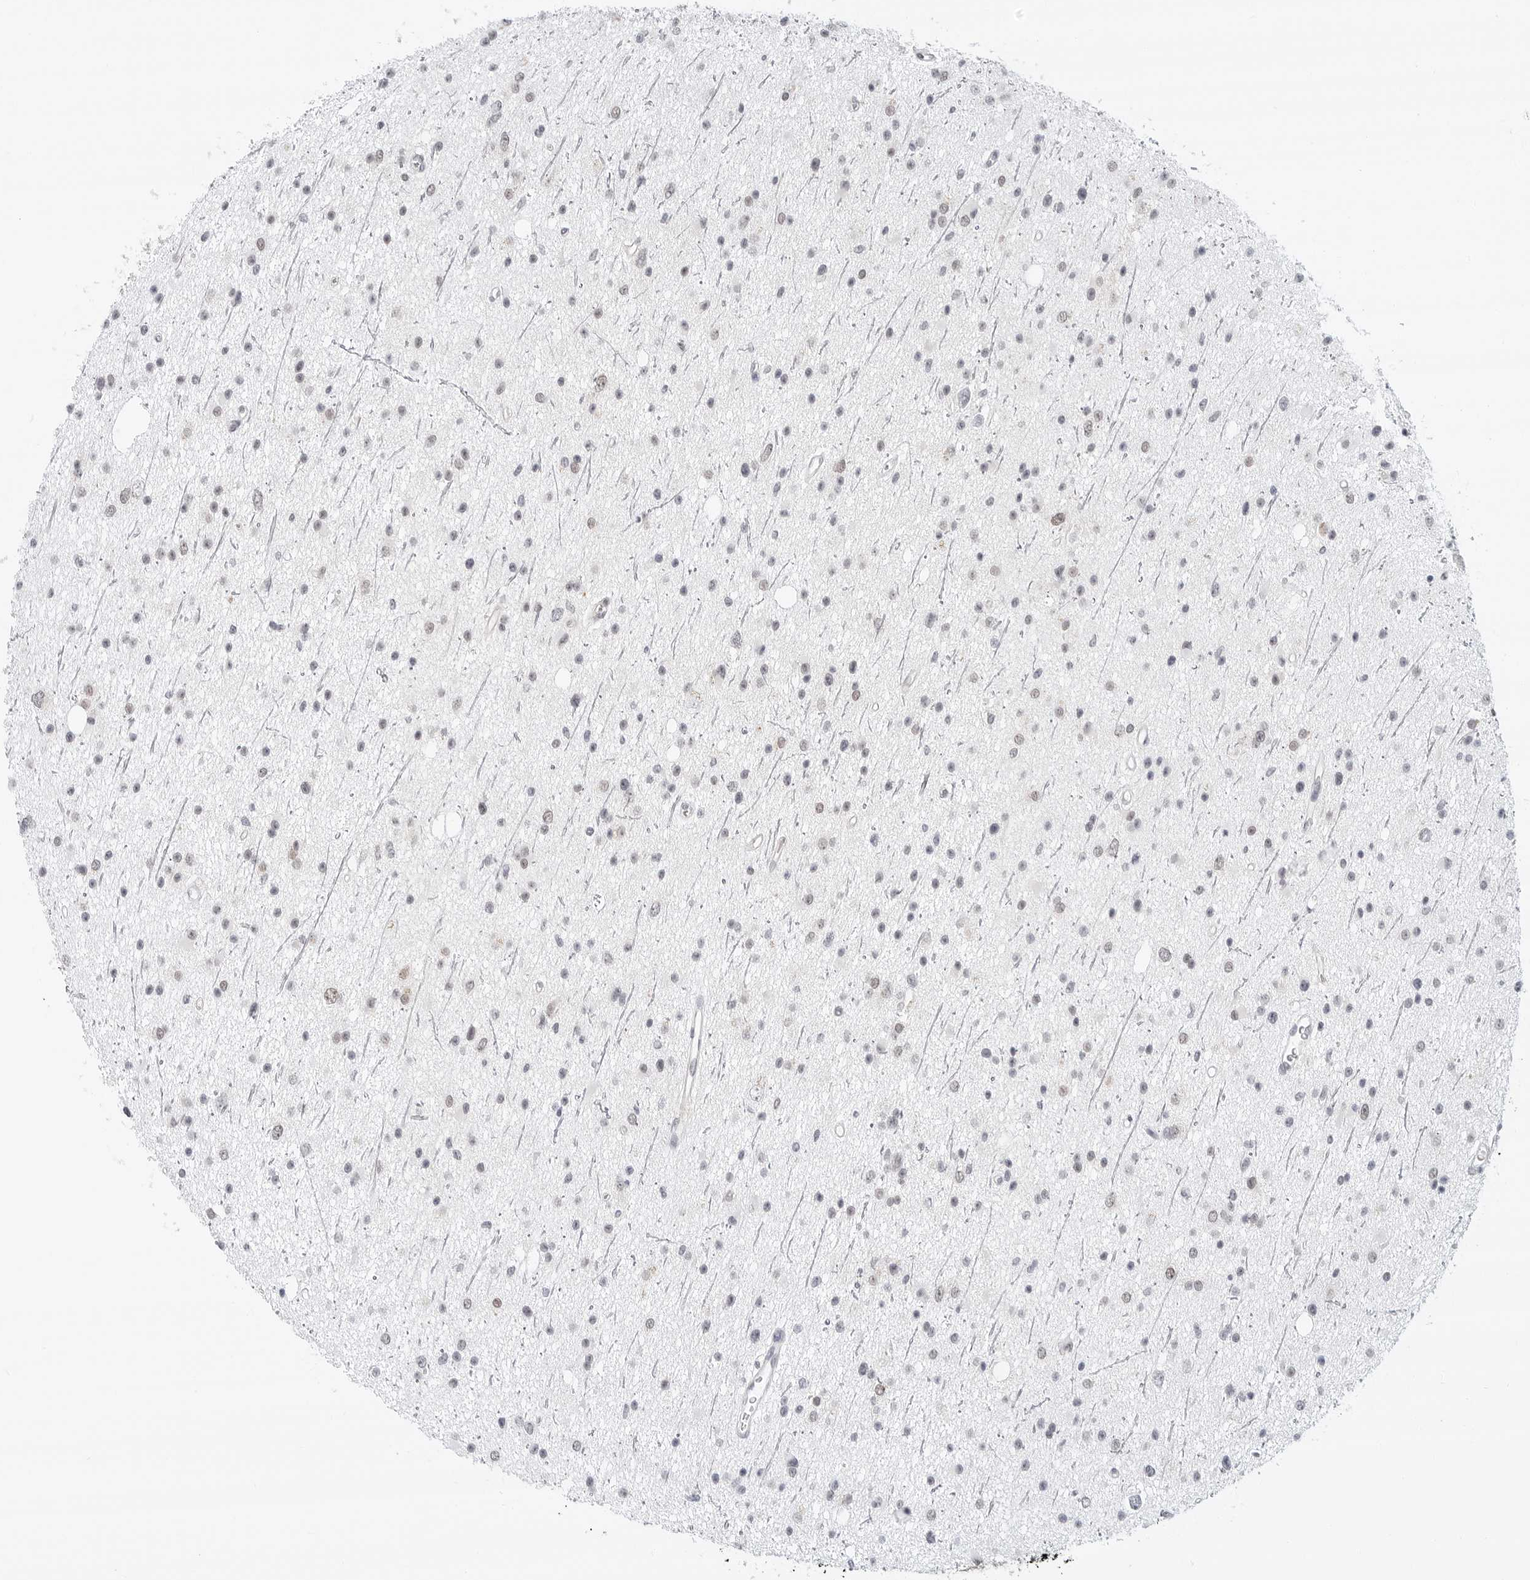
{"staining": {"intensity": "weak", "quantity": "<25%", "location": "nuclear"}, "tissue": "glioma", "cell_type": "Tumor cells", "image_type": "cancer", "snomed": [{"axis": "morphology", "description": "Glioma, malignant, Low grade"}, {"axis": "topography", "description": "Cerebral cortex"}], "caption": "Immunohistochemical staining of glioma displays no significant staining in tumor cells. The staining is performed using DAB (3,3'-diaminobenzidine) brown chromogen with nuclei counter-stained in using hematoxylin.", "gene": "TSEN2", "patient": {"sex": "female", "age": 39}}